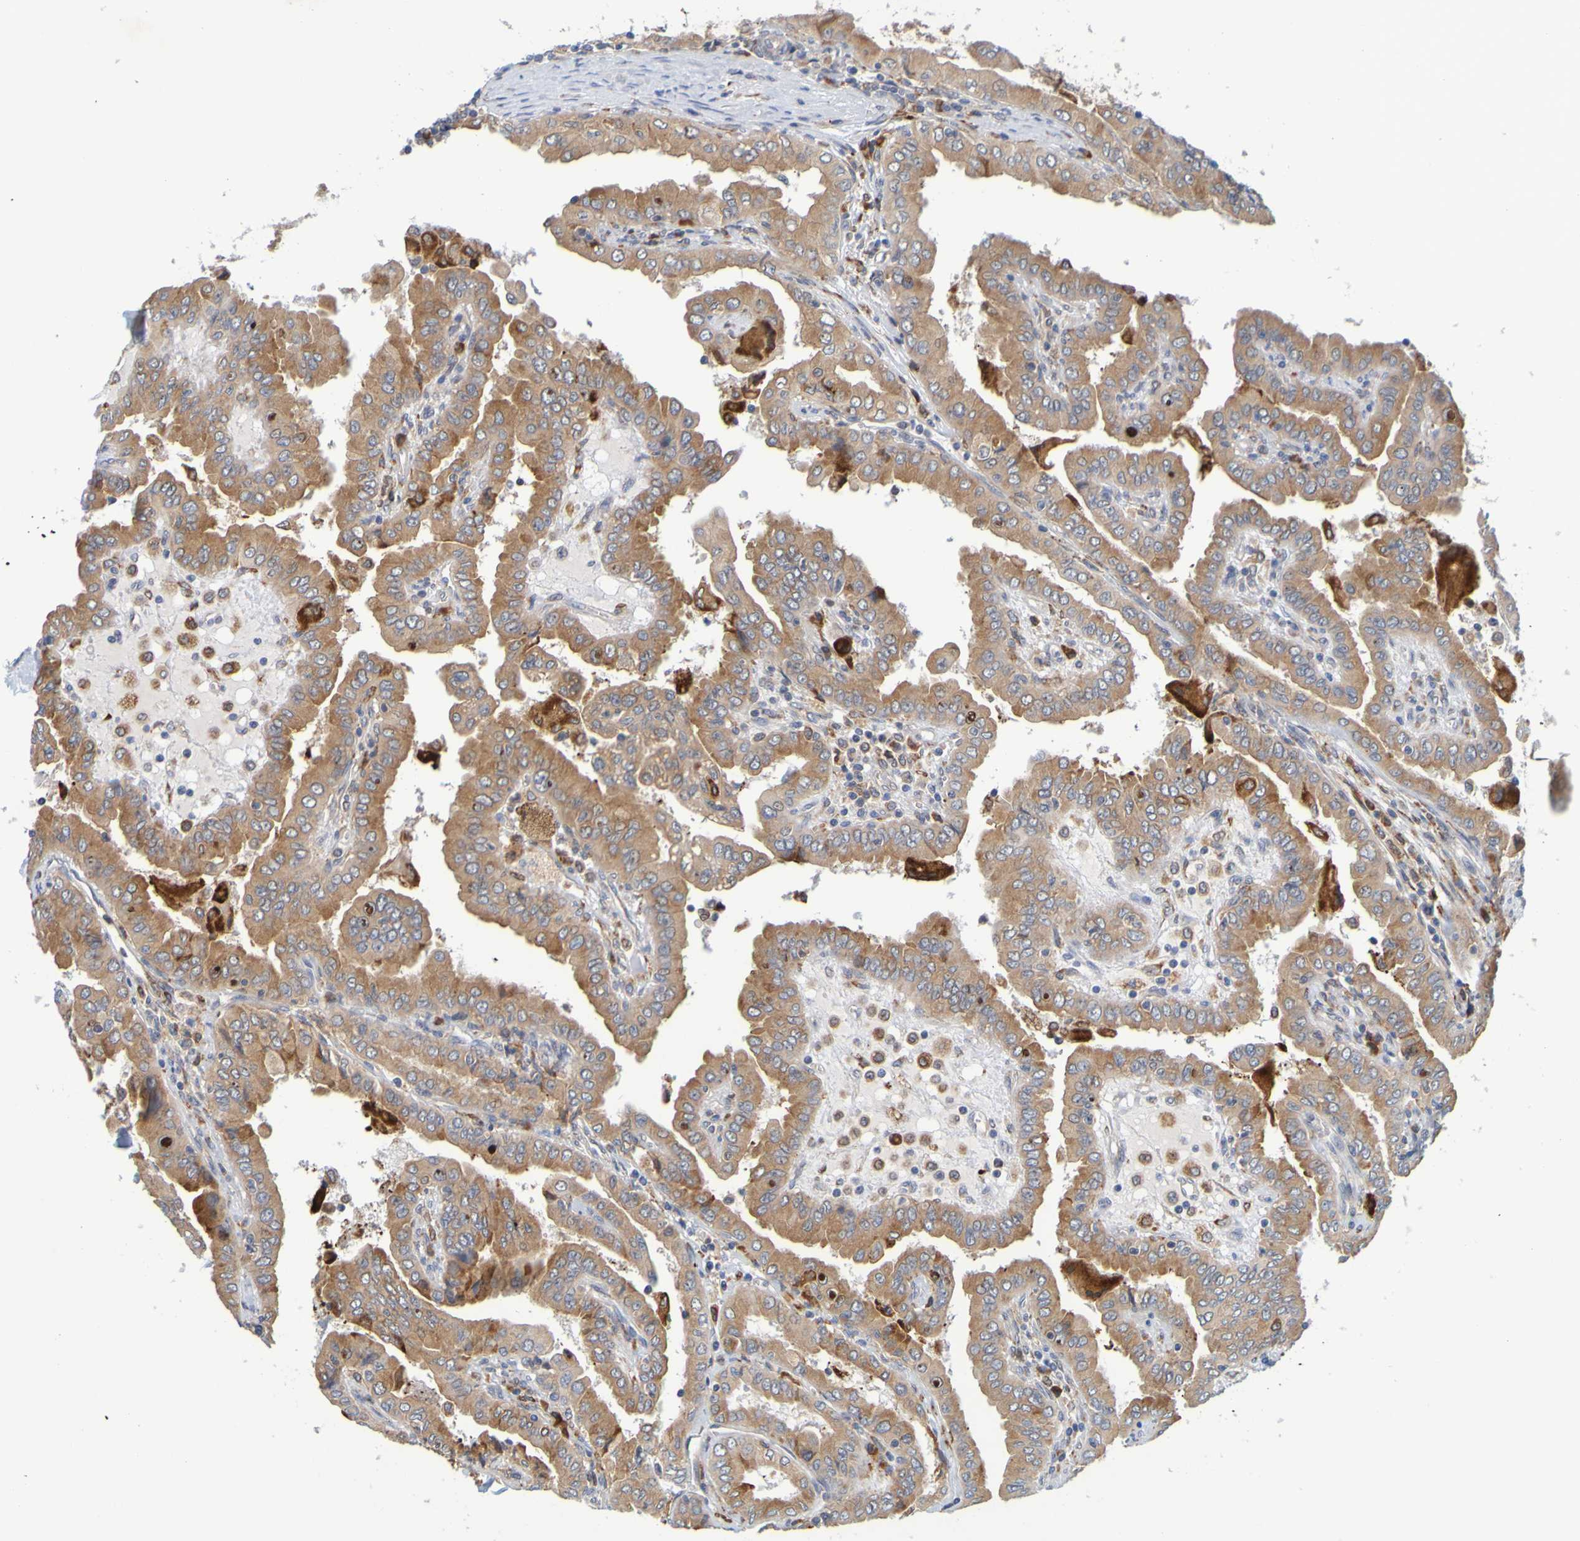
{"staining": {"intensity": "moderate", "quantity": ">75%", "location": "cytoplasmic/membranous"}, "tissue": "thyroid cancer", "cell_type": "Tumor cells", "image_type": "cancer", "snomed": [{"axis": "morphology", "description": "Papillary adenocarcinoma, NOS"}, {"axis": "topography", "description": "Thyroid gland"}], "caption": "Immunohistochemistry (DAB (3,3'-diaminobenzidine)) staining of papillary adenocarcinoma (thyroid) shows moderate cytoplasmic/membranous protein staining in about >75% of tumor cells. Using DAB (brown) and hematoxylin (blue) stains, captured at high magnification using brightfield microscopy.", "gene": "SIL1", "patient": {"sex": "male", "age": 33}}